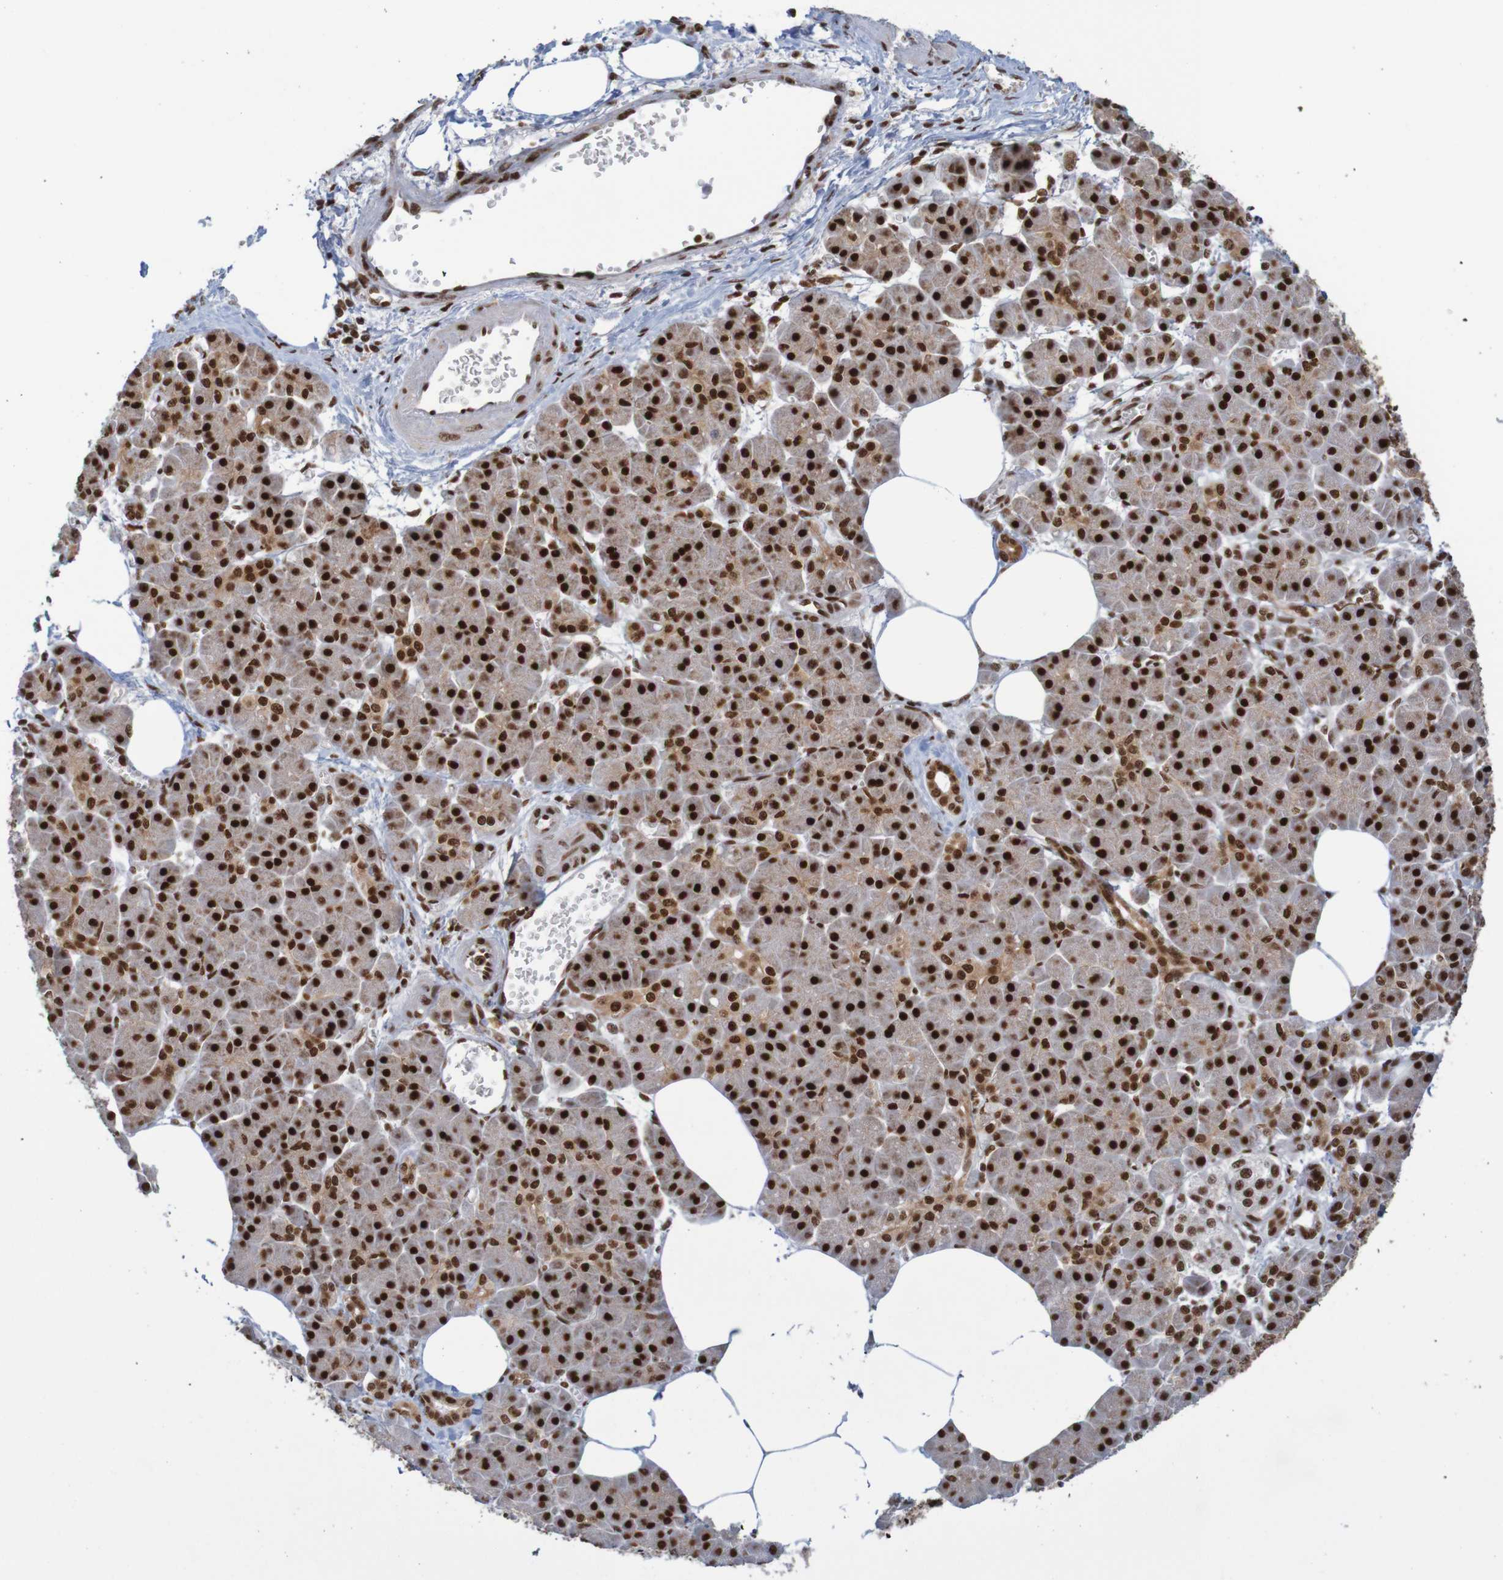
{"staining": {"intensity": "strong", "quantity": ">75%", "location": "nuclear"}, "tissue": "pancreatic cancer", "cell_type": "Tumor cells", "image_type": "cancer", "snomed": [{"axis": "morphology", "description": "Adenocarcinoma, NOS"}, {"axis": "topography", "description": "Pancreas"}], "caption": "A micrograph showing strong nuclear positivity in approximately >75% of tumor cells in pancreatic cancer (adenocarcinoma), as visualized by brown immunohistochemical staining.", "gene": "THRAP3", "patient": {"sex": "female", "age": 70}}